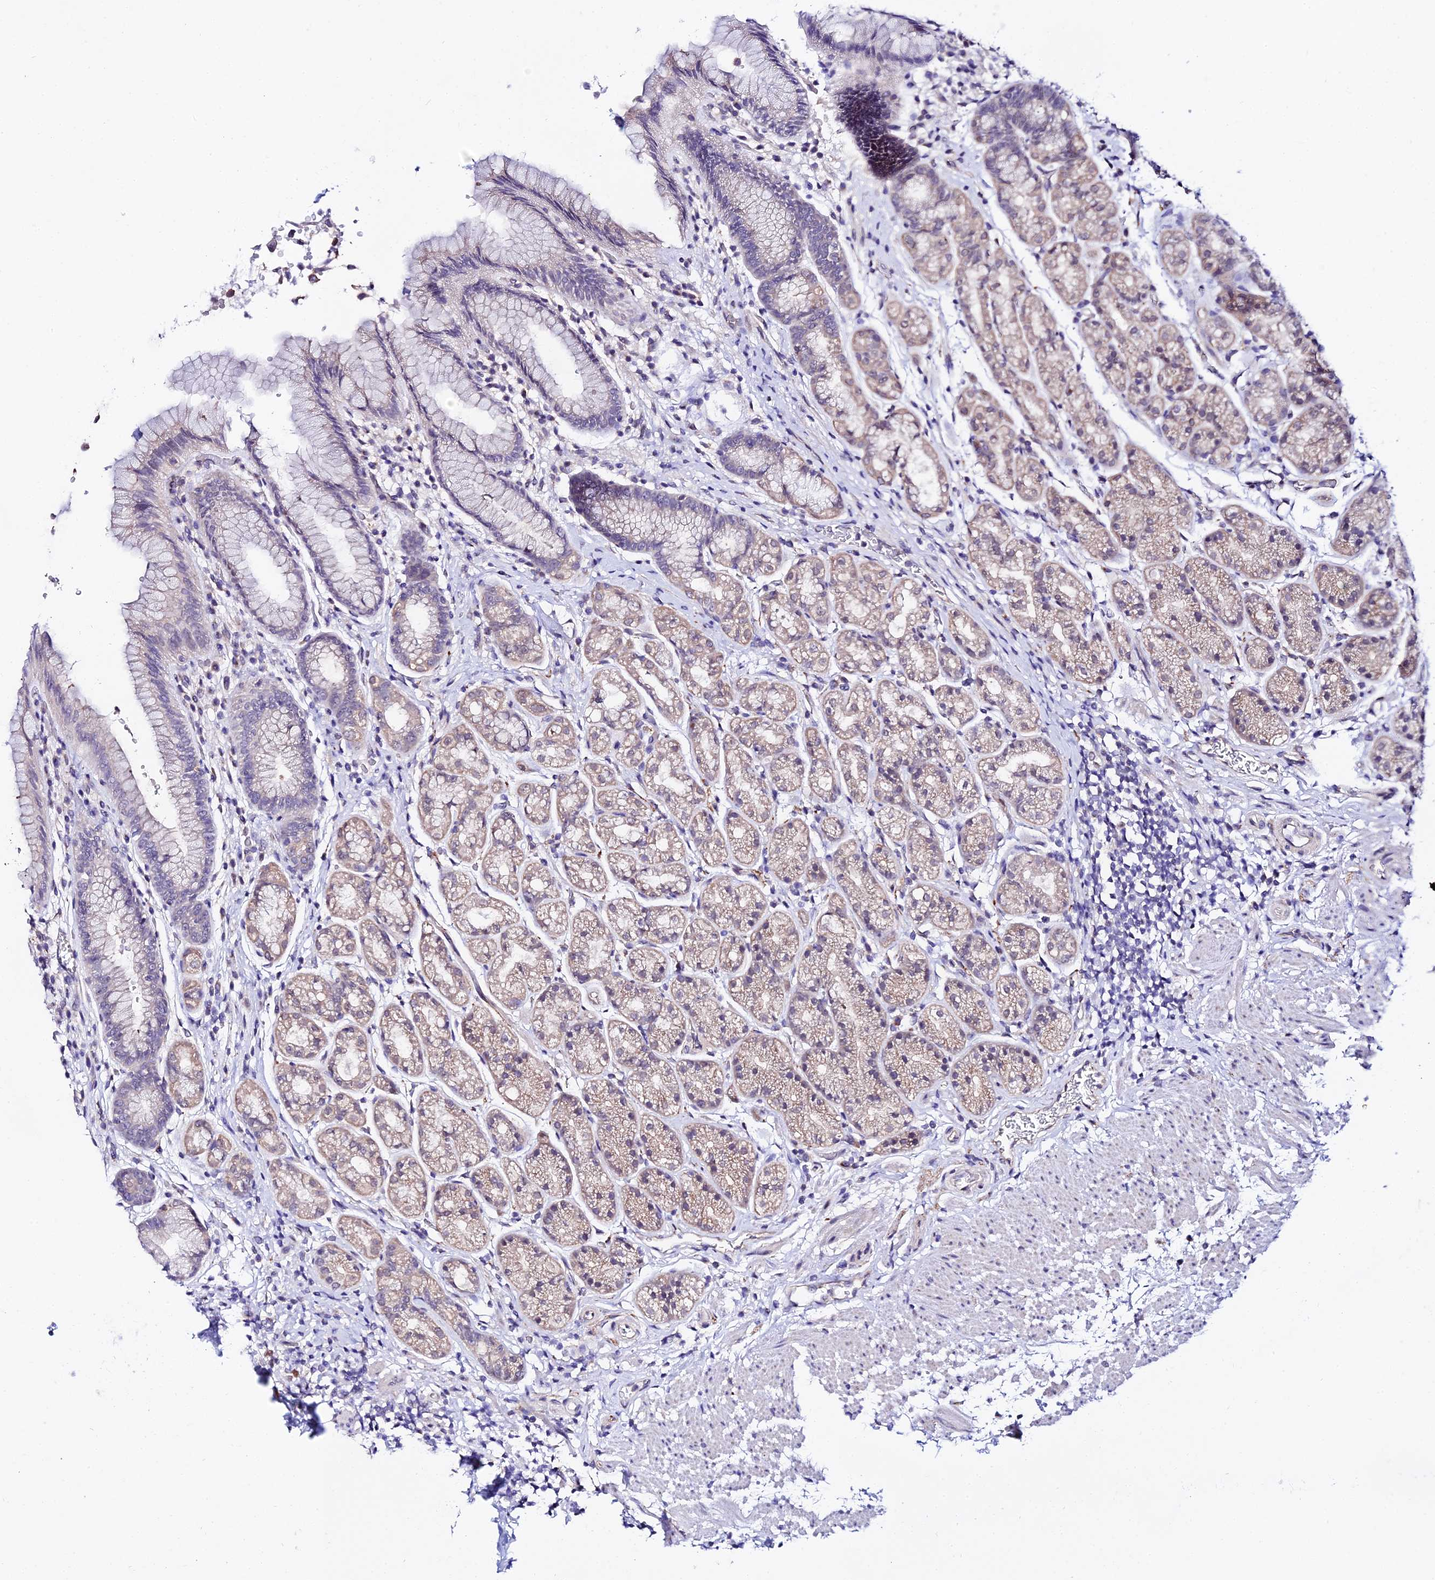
{"staining": {"intensity": "weak", "quantity": "25%-75%", "location": "cytoplasmic/membranous"}, "tissue": "stomach", "cell_type": "Glandular cells", "image_type": "normal", "snomed": [{"axis": "morphology", "description": "Normal tissue, NOS"}, {"axis": "topography", "description": "Stomach"}], "caption": "A brown stain labels weak cytoplasmic/membranous positivity of a protein in glandular cells of benign stomach. (IHC, brightfield microscopy, high magnification).", "gene": "ATG16L2", "patient": {"sex": "male", "age": 63}}